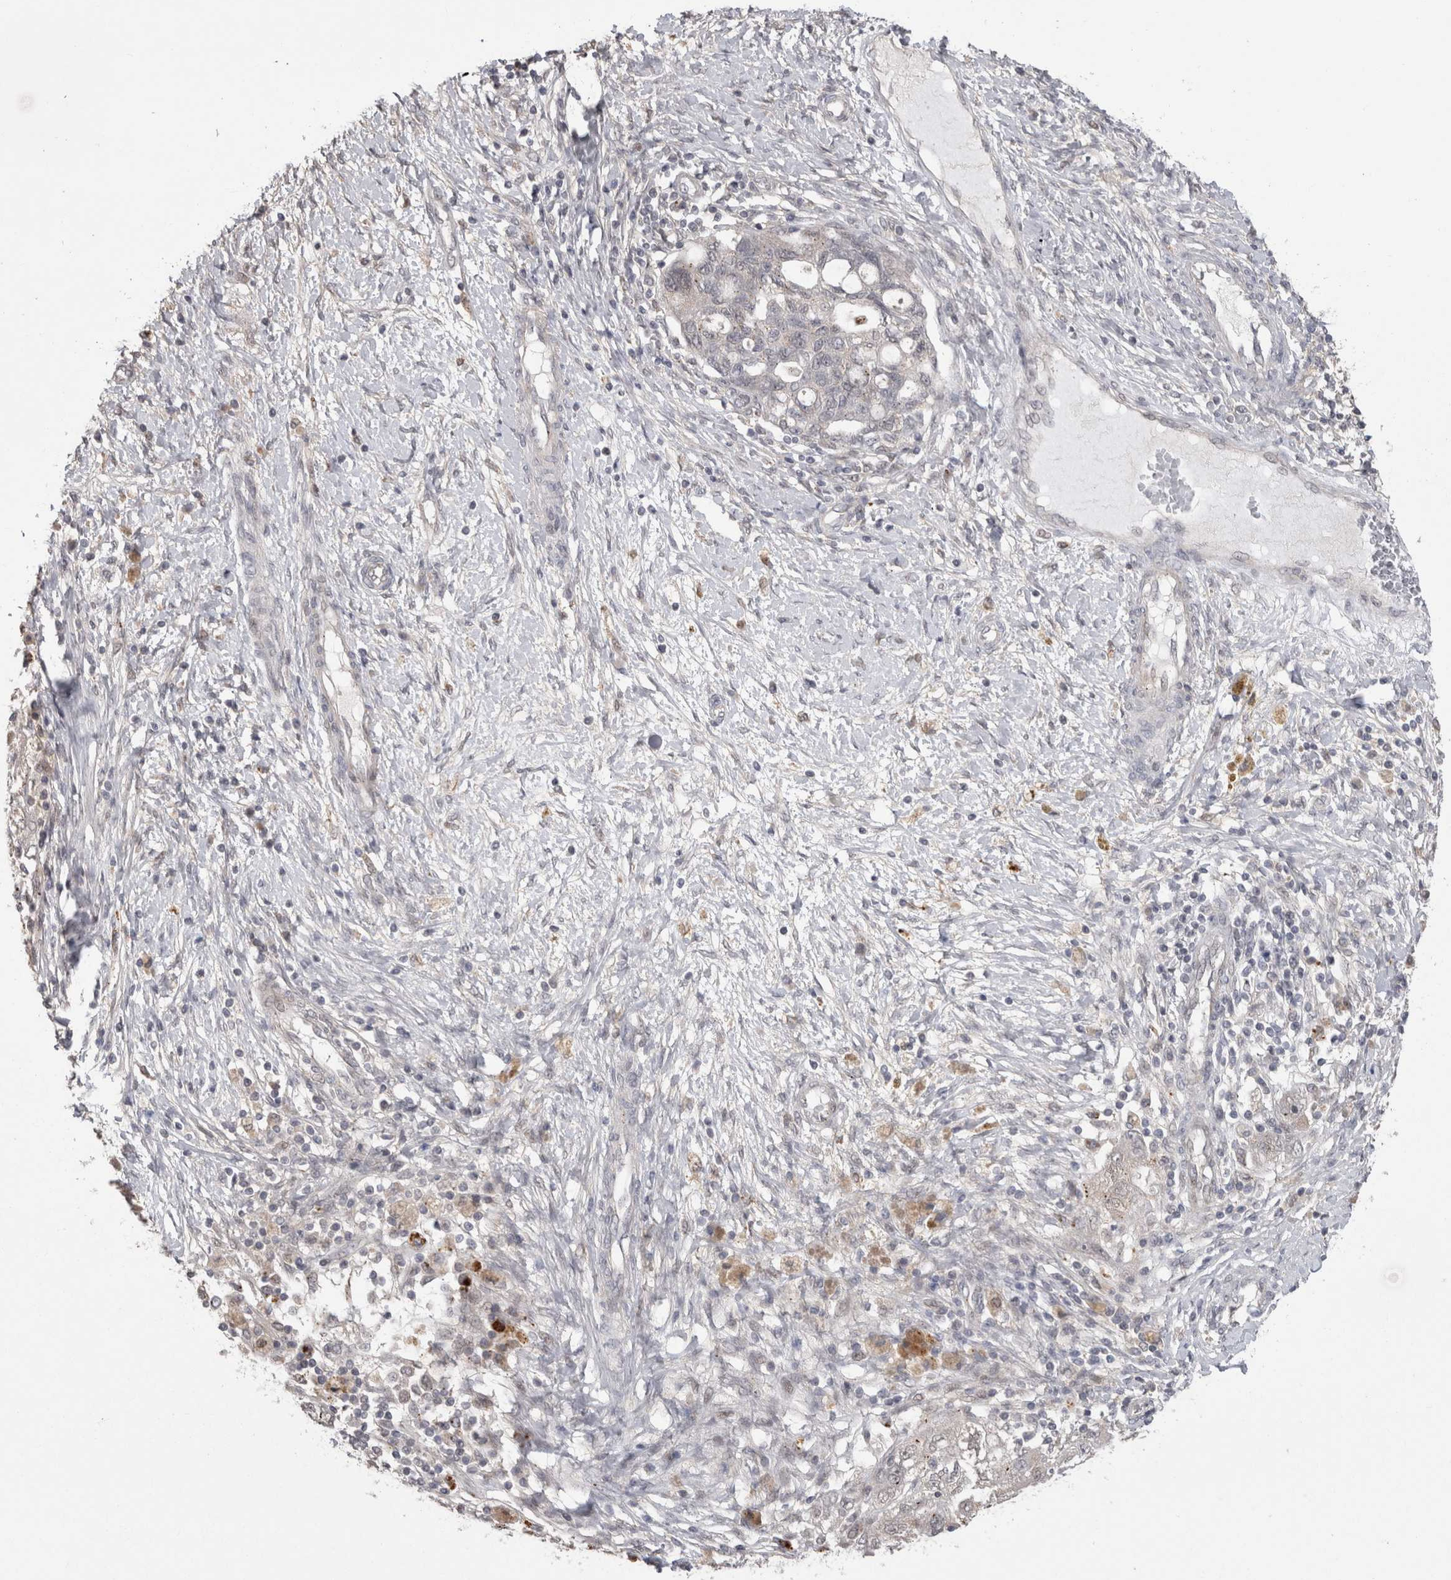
{"staining": {"intensity": "negative", "quantity": "none", "location": "none"}, "tissue": "ovarian cancer", "cell_type": "Tumor cells", "image_type": "cancer", "snomed": [{"axis": "morphology", "description": "Carcinoma, NOS"}, {"axis": "morphology", "description": "Cystadenocarcinoma, serous, NOS"}, {"axis": "topography", "description": "Ovary"}], "caption": "Tumor cells show no significant positivity in ovarian cancer (carcinoma).", "gene": "MTBP", "patient": {"sex": "female", "age": 69}}